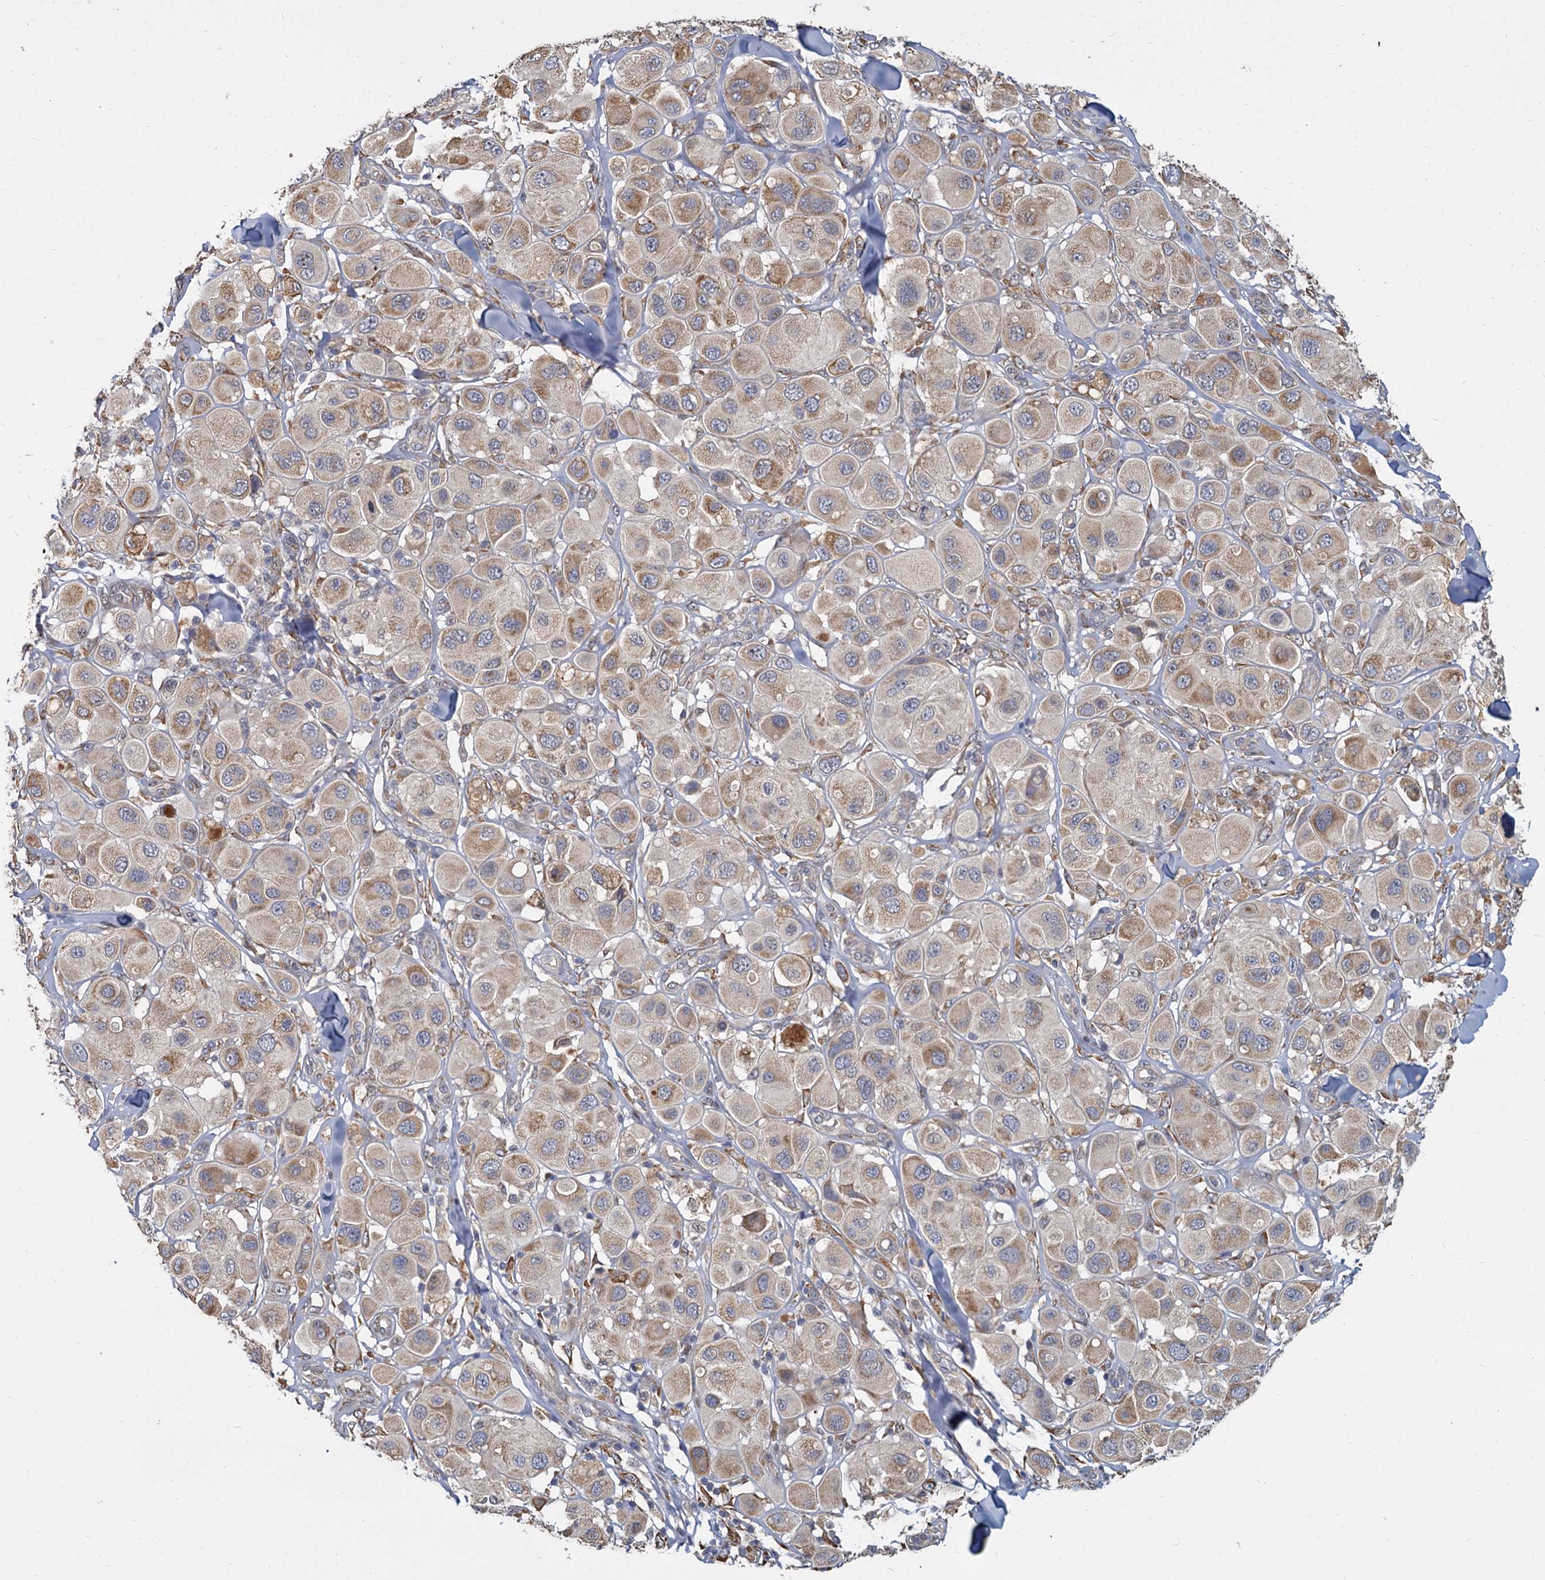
{"staining": {"intensity": "moderate", "quantity": "25%-75%", "location": "cytoplasmic/membranous"}, "tissue": "melanoma", "cell_type": "Tumor cells", "image_type": "cancer", "snomed": [{"axis": "morphology", "description": "Malignant melanoma, Metastatic site"}, {"axis": "topography", "description": "Skin"}], "caption": "Brown immunohistochemical staining in human malignant melanoma (metastatic site) reveals moderate cytoplasmic/membranous staining in about 25%-75% of tumor cells. The protein of interest is stained brown, and the nuclei are stained in blue (DAB (3,3'-diaminobenzidine) IHC with brightfield microscopy, high magnification).", "gene": "LRRC51", "patient": {"sex": "male", "age": 41}}